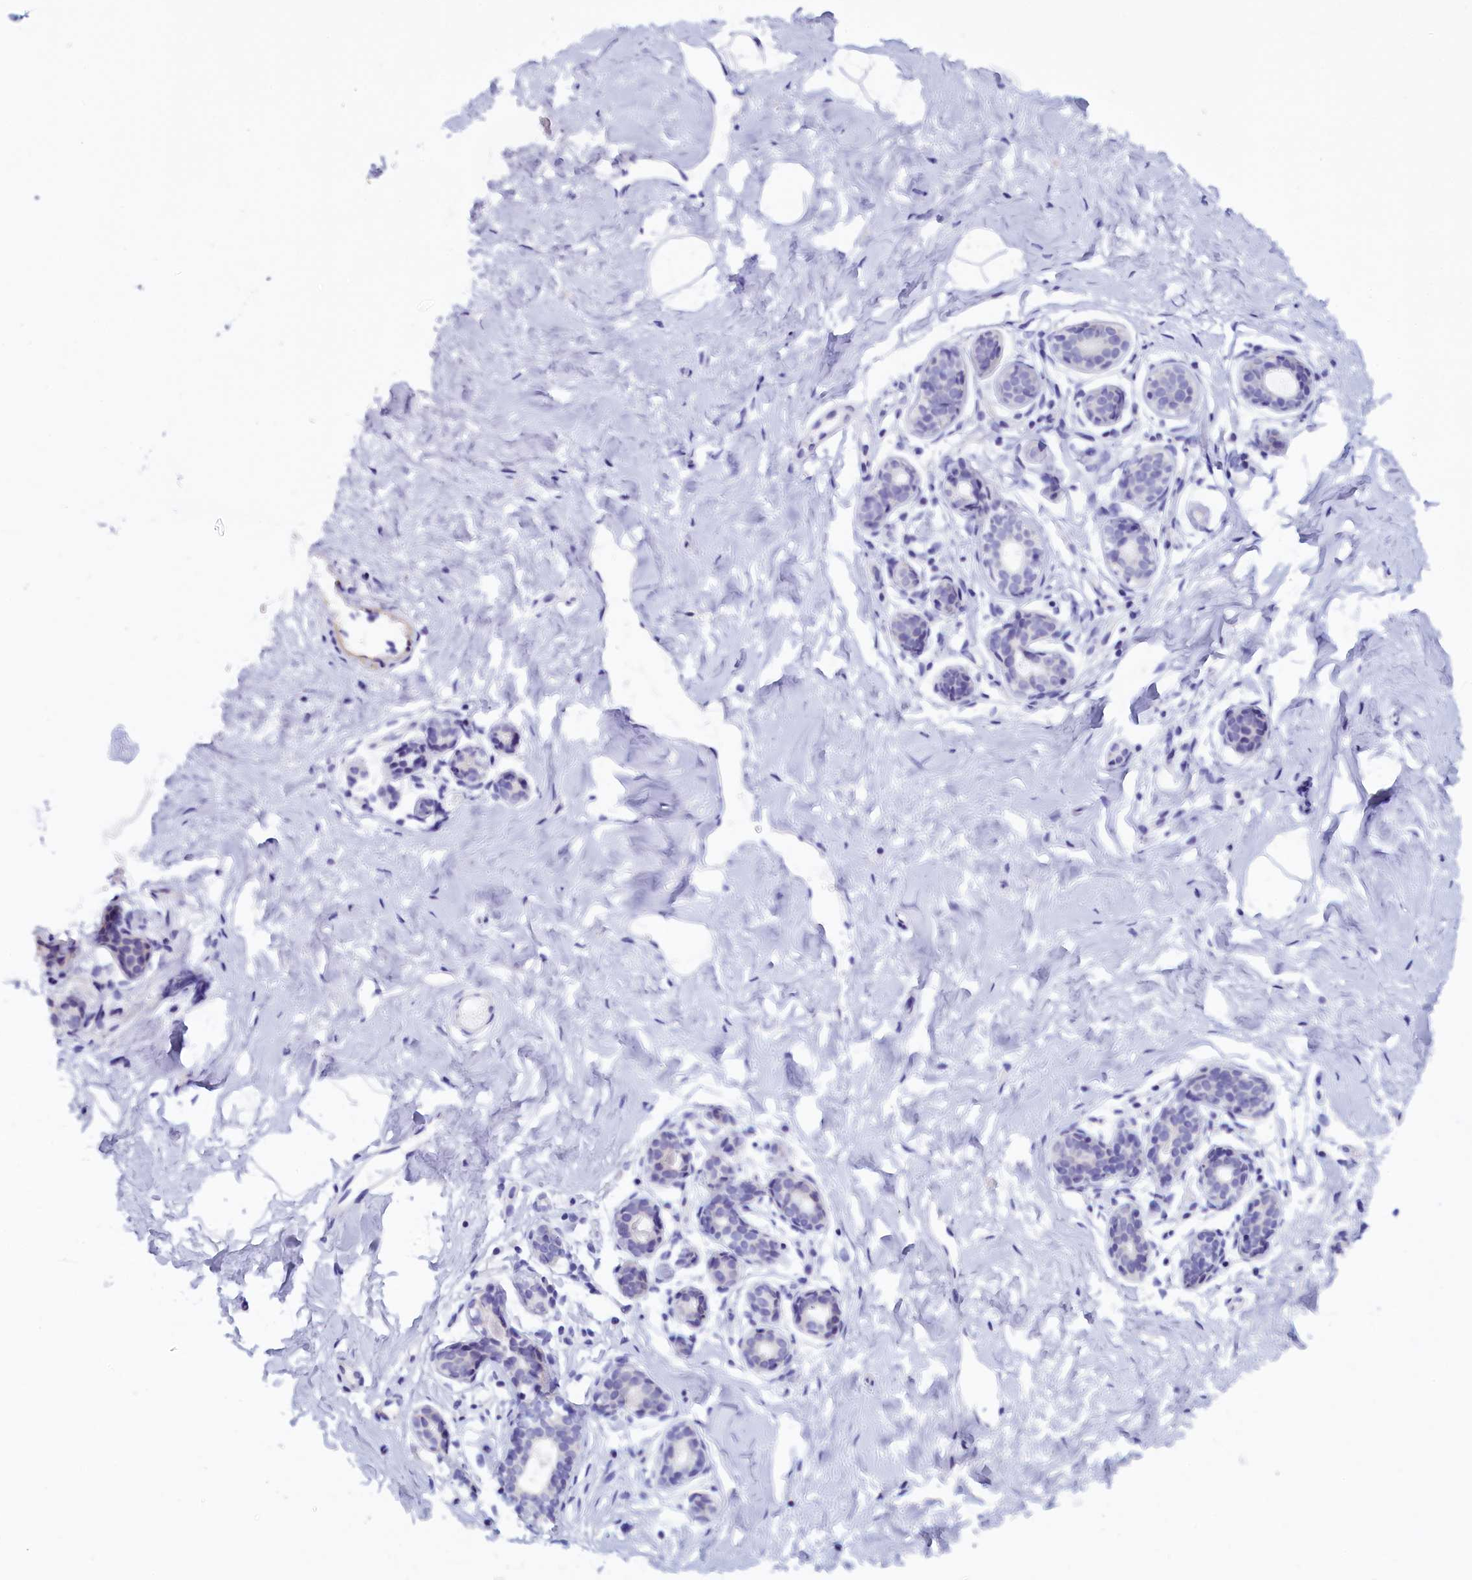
{"staining": {"intensity": "negative", "quantity": "none", "location": "none"}, "tissue": "breast", "cell_type": "Adipocytes", "image_type": "normal", "snomed": [{"axis": "morphology", "description": "Normal tissue, NOS"}, {"axis": "morphology", "description": "Adenoma, NOS"}, {"axis": "topography", "description": "Breast"}], "caption": "High magnification brightfield microscopy of normal breast stained with DAB (brown) and counterstained with hematoxylin (blue): adipocytes show no significant positivity. Brightfield microscopy of immunohistochemistry stained with DAB (3,3'-diaminobenzidine) (brown) and hematoxylin (blue), captured at high magnification.", "gene": "ANKRD2", "patient": {"sex": "female", "age": 23}}